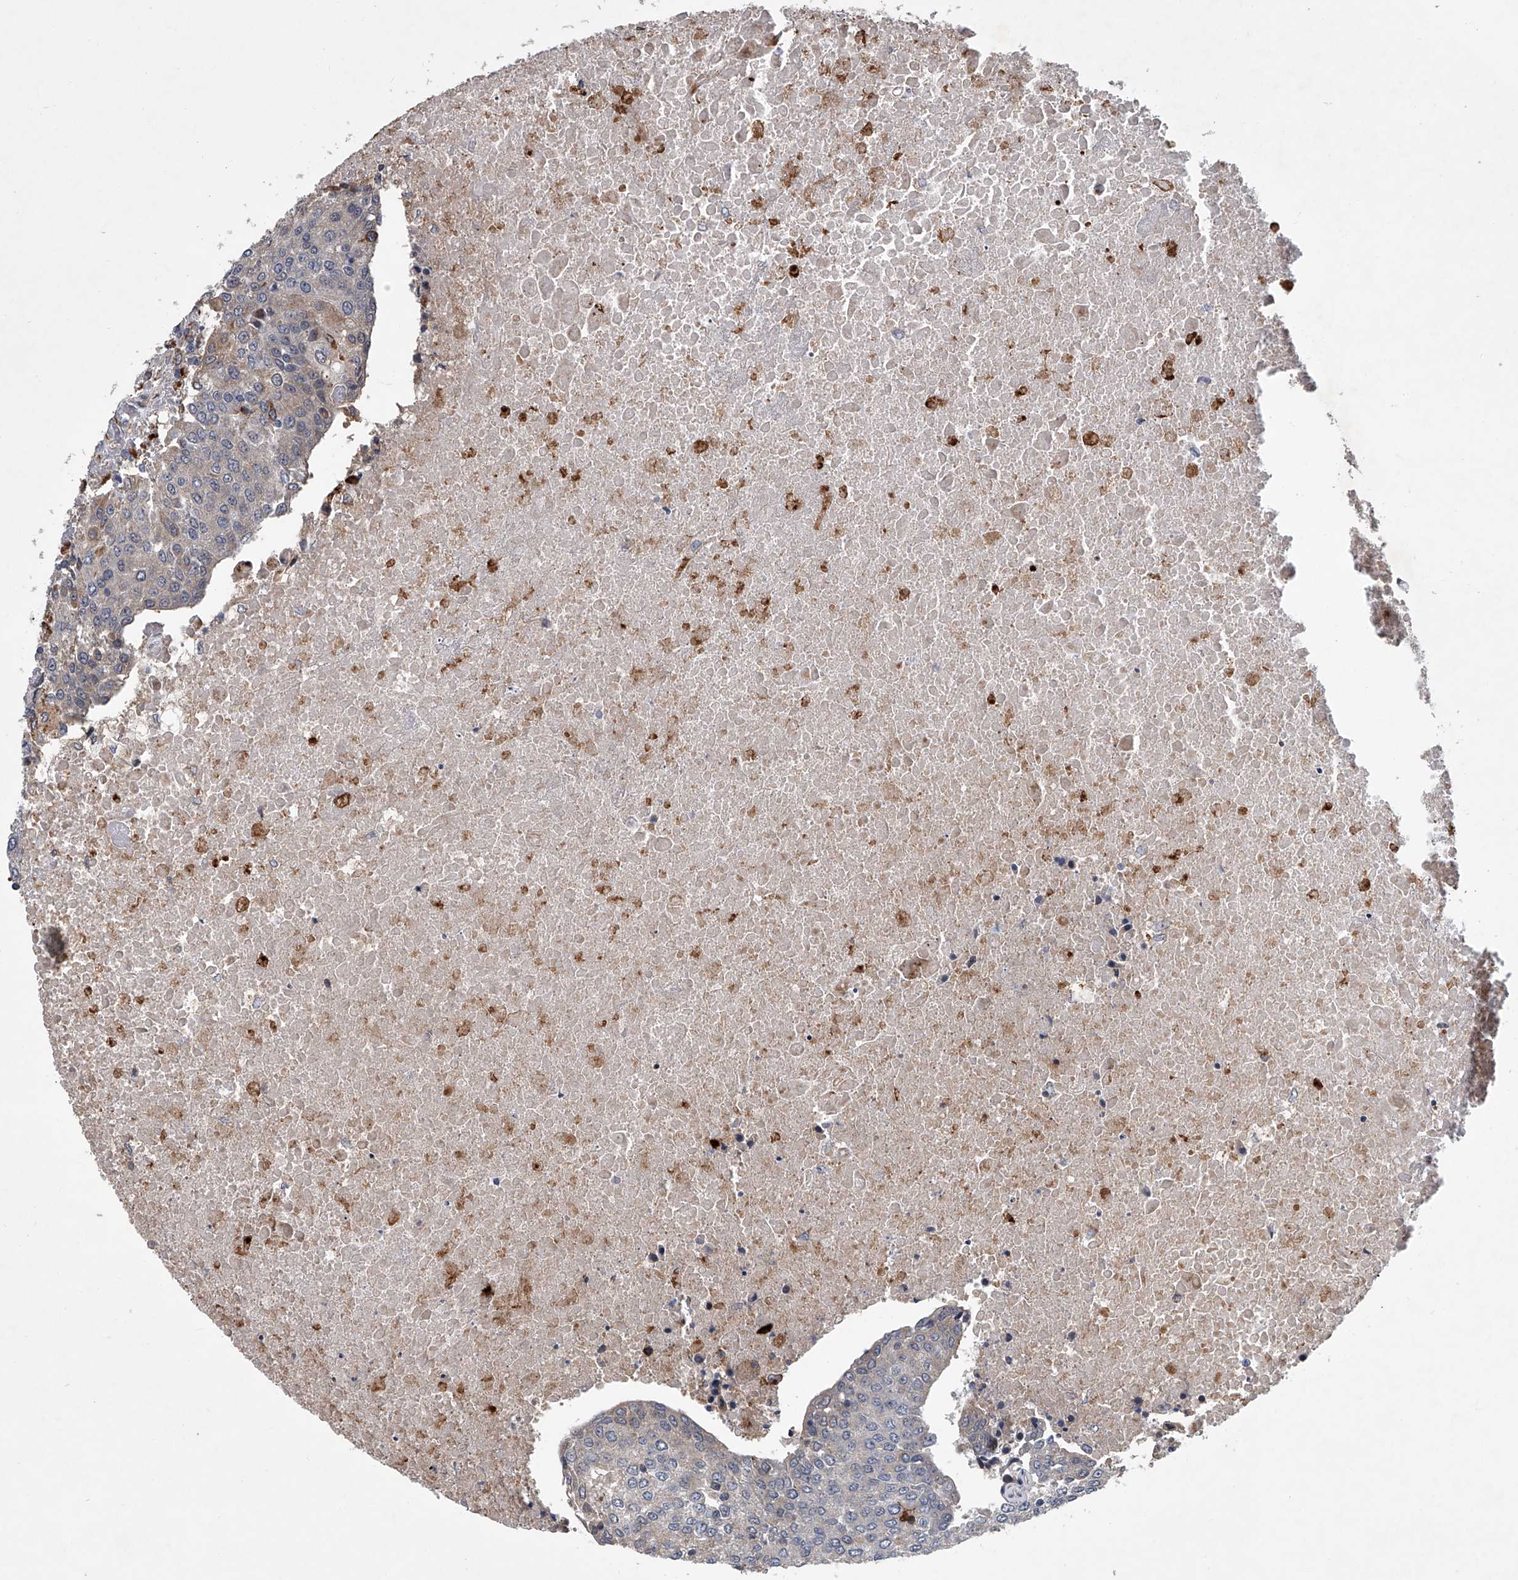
{"staining": {"intensity": "weak", "quantity": "<25%", "location": "cytoplasmic/membranous"}, "tissue": "urothelial cancer", "cell_type": "Tumor cells", "image_type": "cancer", "snomed": [{"axis": "morphology", "description": "Urothelial carcinoma, High grade"}, {"axis": "topography", "description": "Urinary bladder"}], "caption": "This is an immunohistochemistry (IHC) micrograph of human high-grade urothelial carcinoma. There is no expression in tumor cells.", "gene": "TRIM8", "patient": {"sex": "female", "age": 85}}